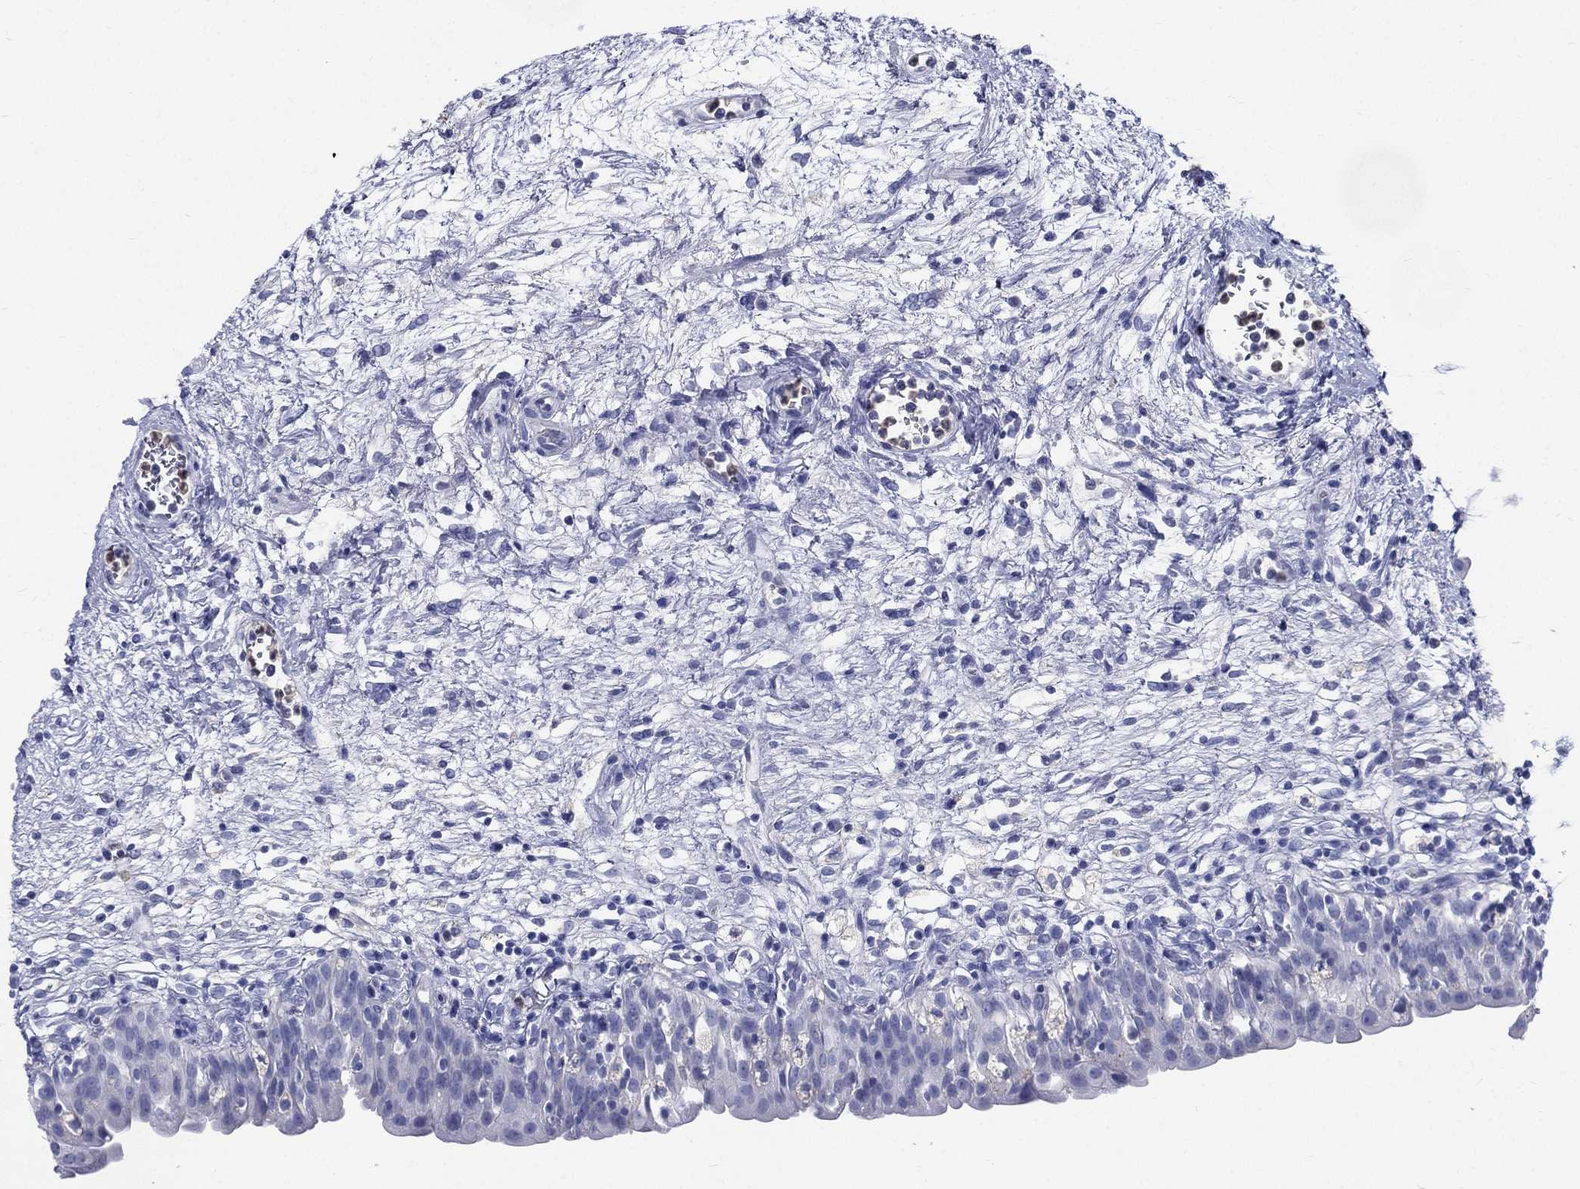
{"staining": {"intensity": "negative", "quantity": "none", "location": "none"}, "tissue": "urinary bladder", "cell_type": "Urothelial cells", "image_type": "normal", "snomed": [{"axis": "morphology", "description": "Normal tissue, NOS"}, {"axis": "topography", "description": "Urinary bladder"}], "caption": "Benign urinary bladder was stained to show a protein in brown. There is no significant positivity in urothelial cells.", "gene": "DEFB121", "patient": {"sex": "male", "age": 76}}